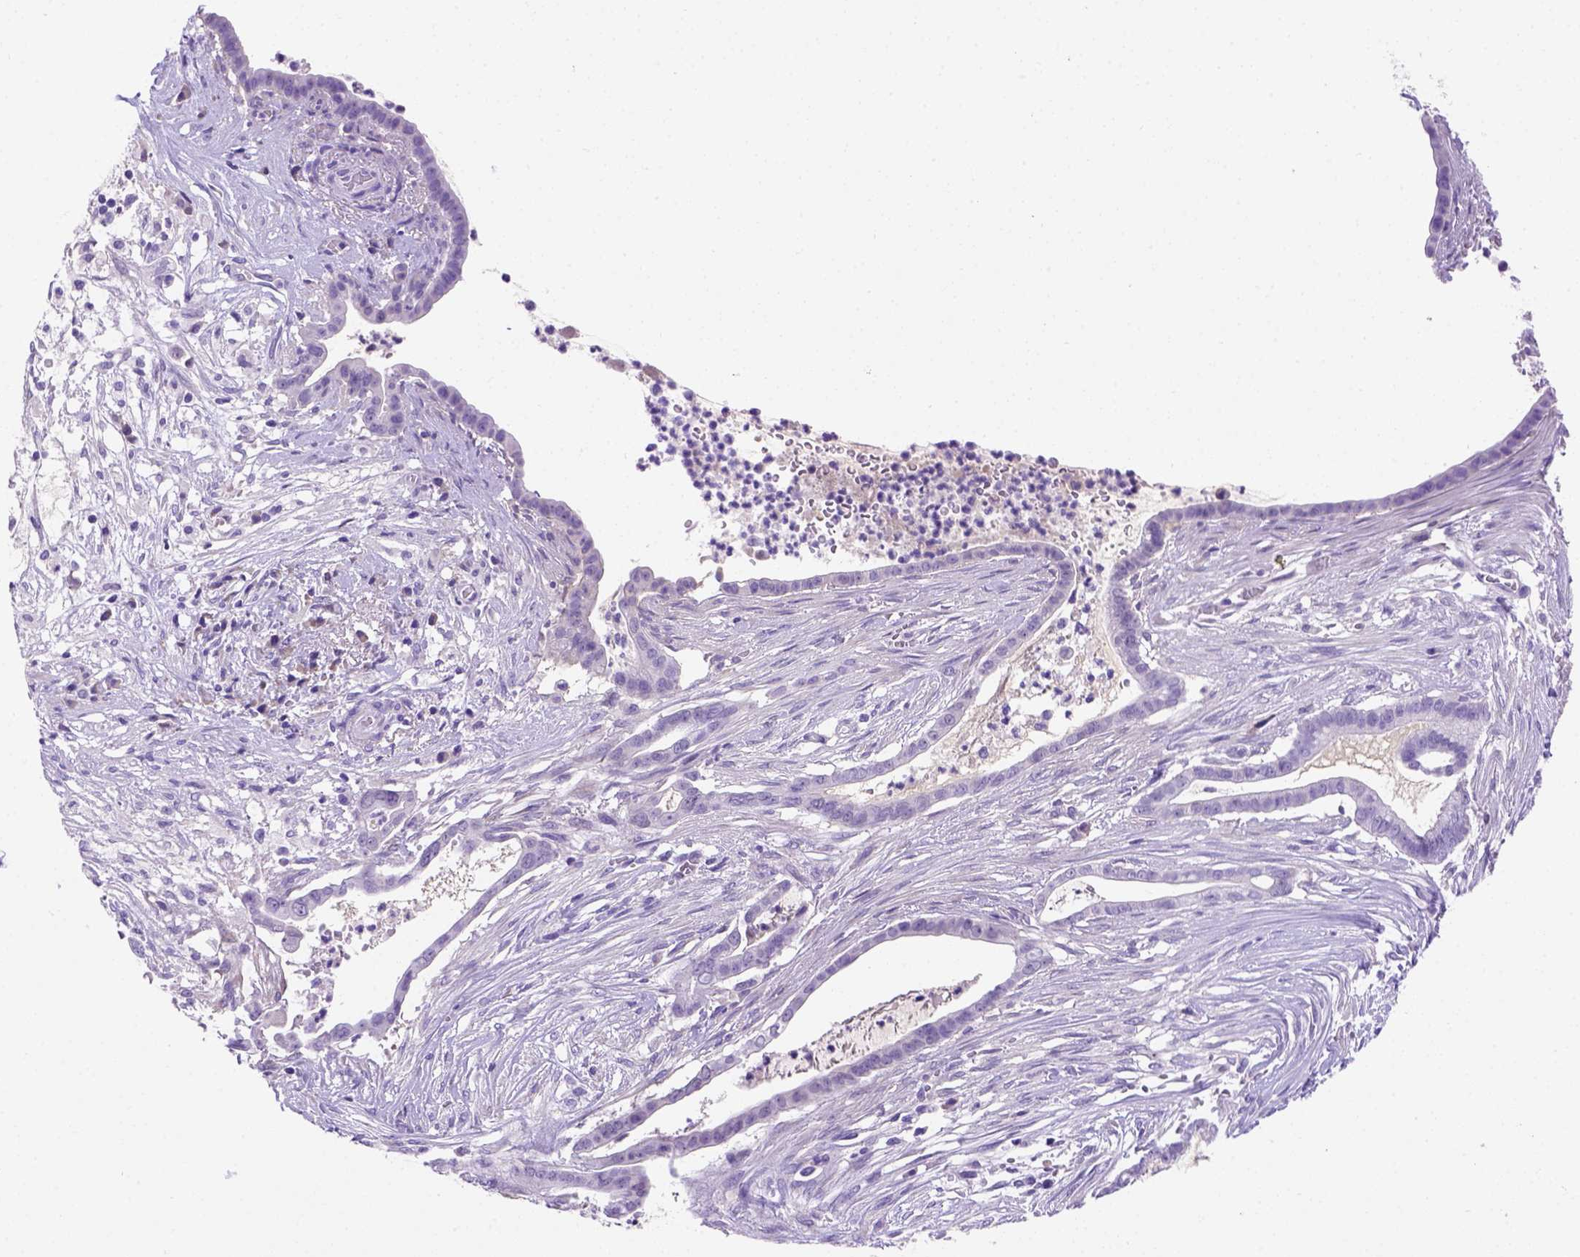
{"staining": {"intensity": "negative", "quantity": "none", "location": "none"}, "tissue": "pancreatic cancer", "cell_type": "Tumor cells", "image_type": "cancer", "snomed": [{"axis": "morphology", "description": "Adenocarcinoma, NOS"}, {"axis": "topography", "description": "Pancreas"}], "caption": "There is no significant positivity in tumor cells of adenocarcinoma (pancreatic). Brightfield microscopy of immunohistochemistry stained with DAB (3,3'-diaminobenzidine) (brown) and hematoxylin (blue), captured at high magnification.", "gene": "FAM81B", "patient": {"sex": "male", "age": 61}}